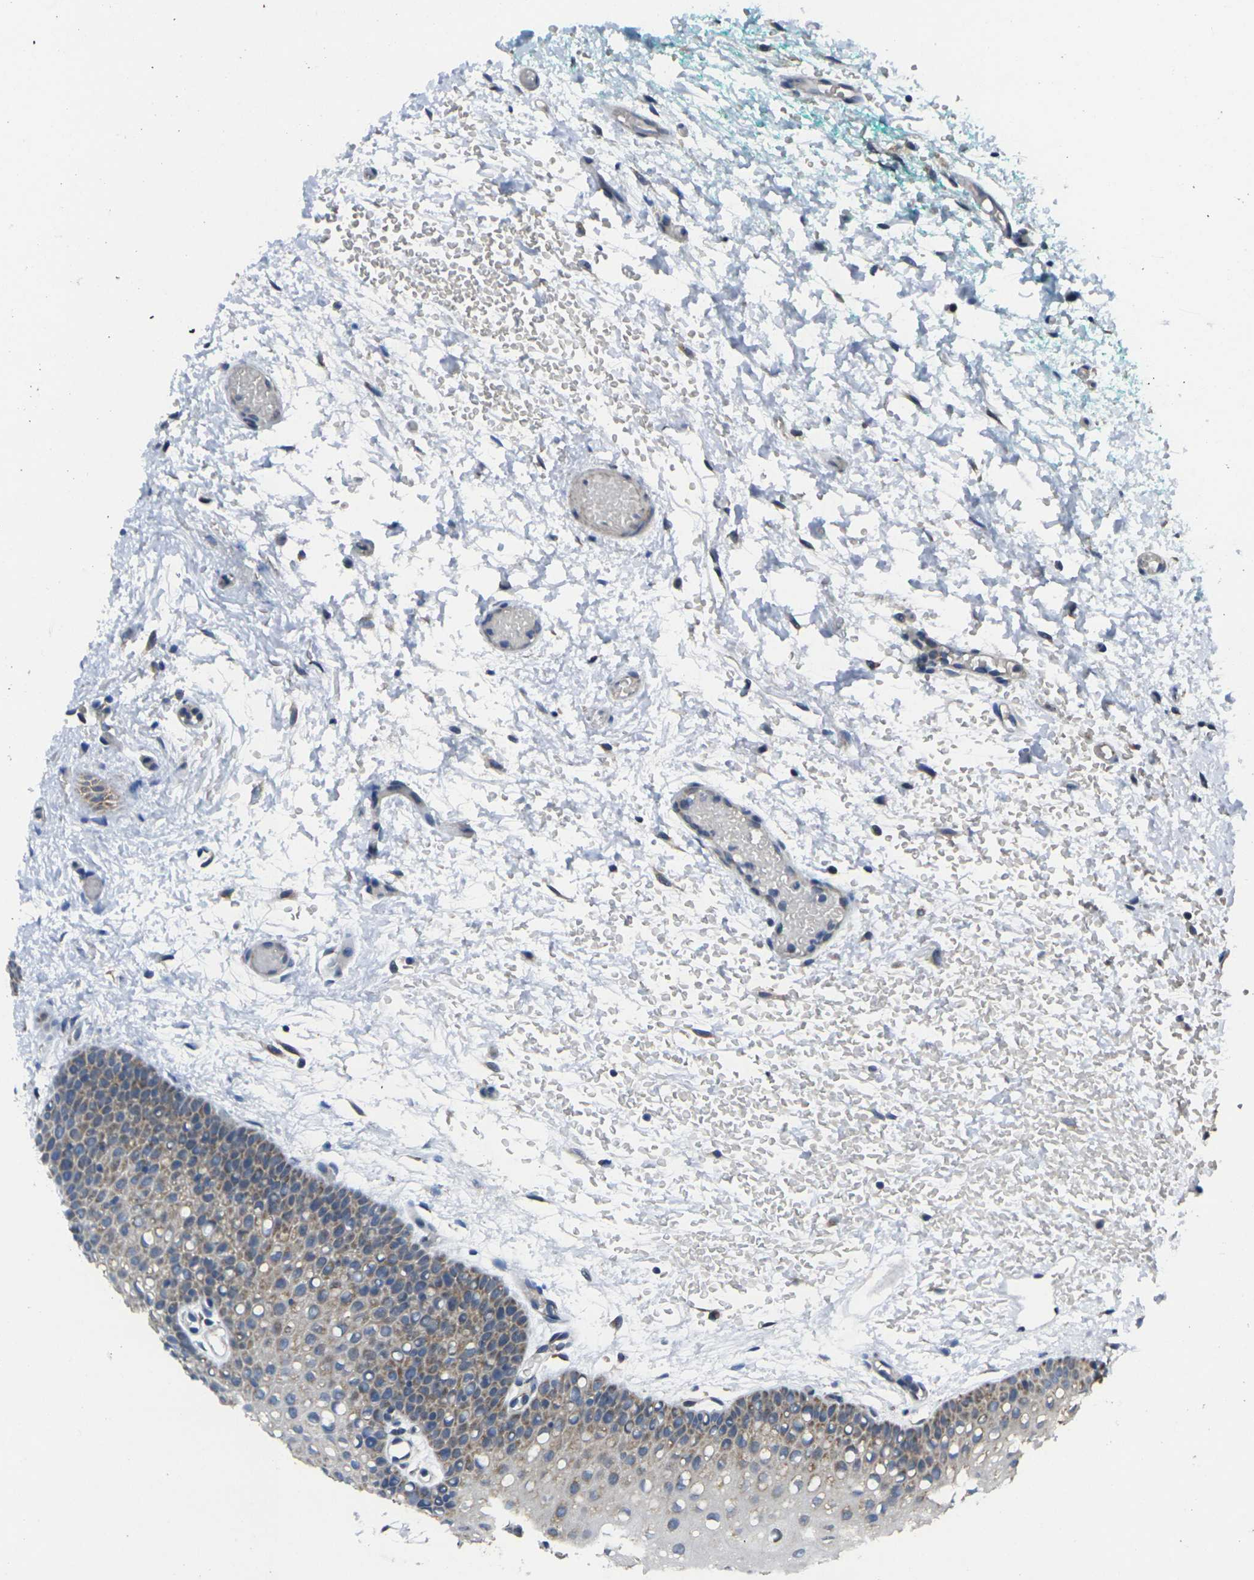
{"staining": {"intensity": "moderate", "quantity": "25%-75%", "location": "cytoplasmic/membranous"}, "tissue": "oral mucosa", "cell_type": "Squamous epithelial cells", "image_type": "normal", "snomed": [{"axis": "morphology", "description": "Normal tissue, NOS"}, {"axis": "morphology", "description": "Squamous cell carcinoma, NOS"}, {"axis": "topography", "description": "Oral tissue"}, {"axis": "topography", "description": "Salivary gland"}, {"axis": "topography", "description": "Head-Neck"}], "caption": "Approximately 25%-75% of squamous epithelial cells in benign human oral mucosa display moderate cytoplasmic/membranous protein staining as visualized by brown immunohistochemical staining.", "gene": "TMEM120B", "patient": {"sex": "female", "age": 62}}